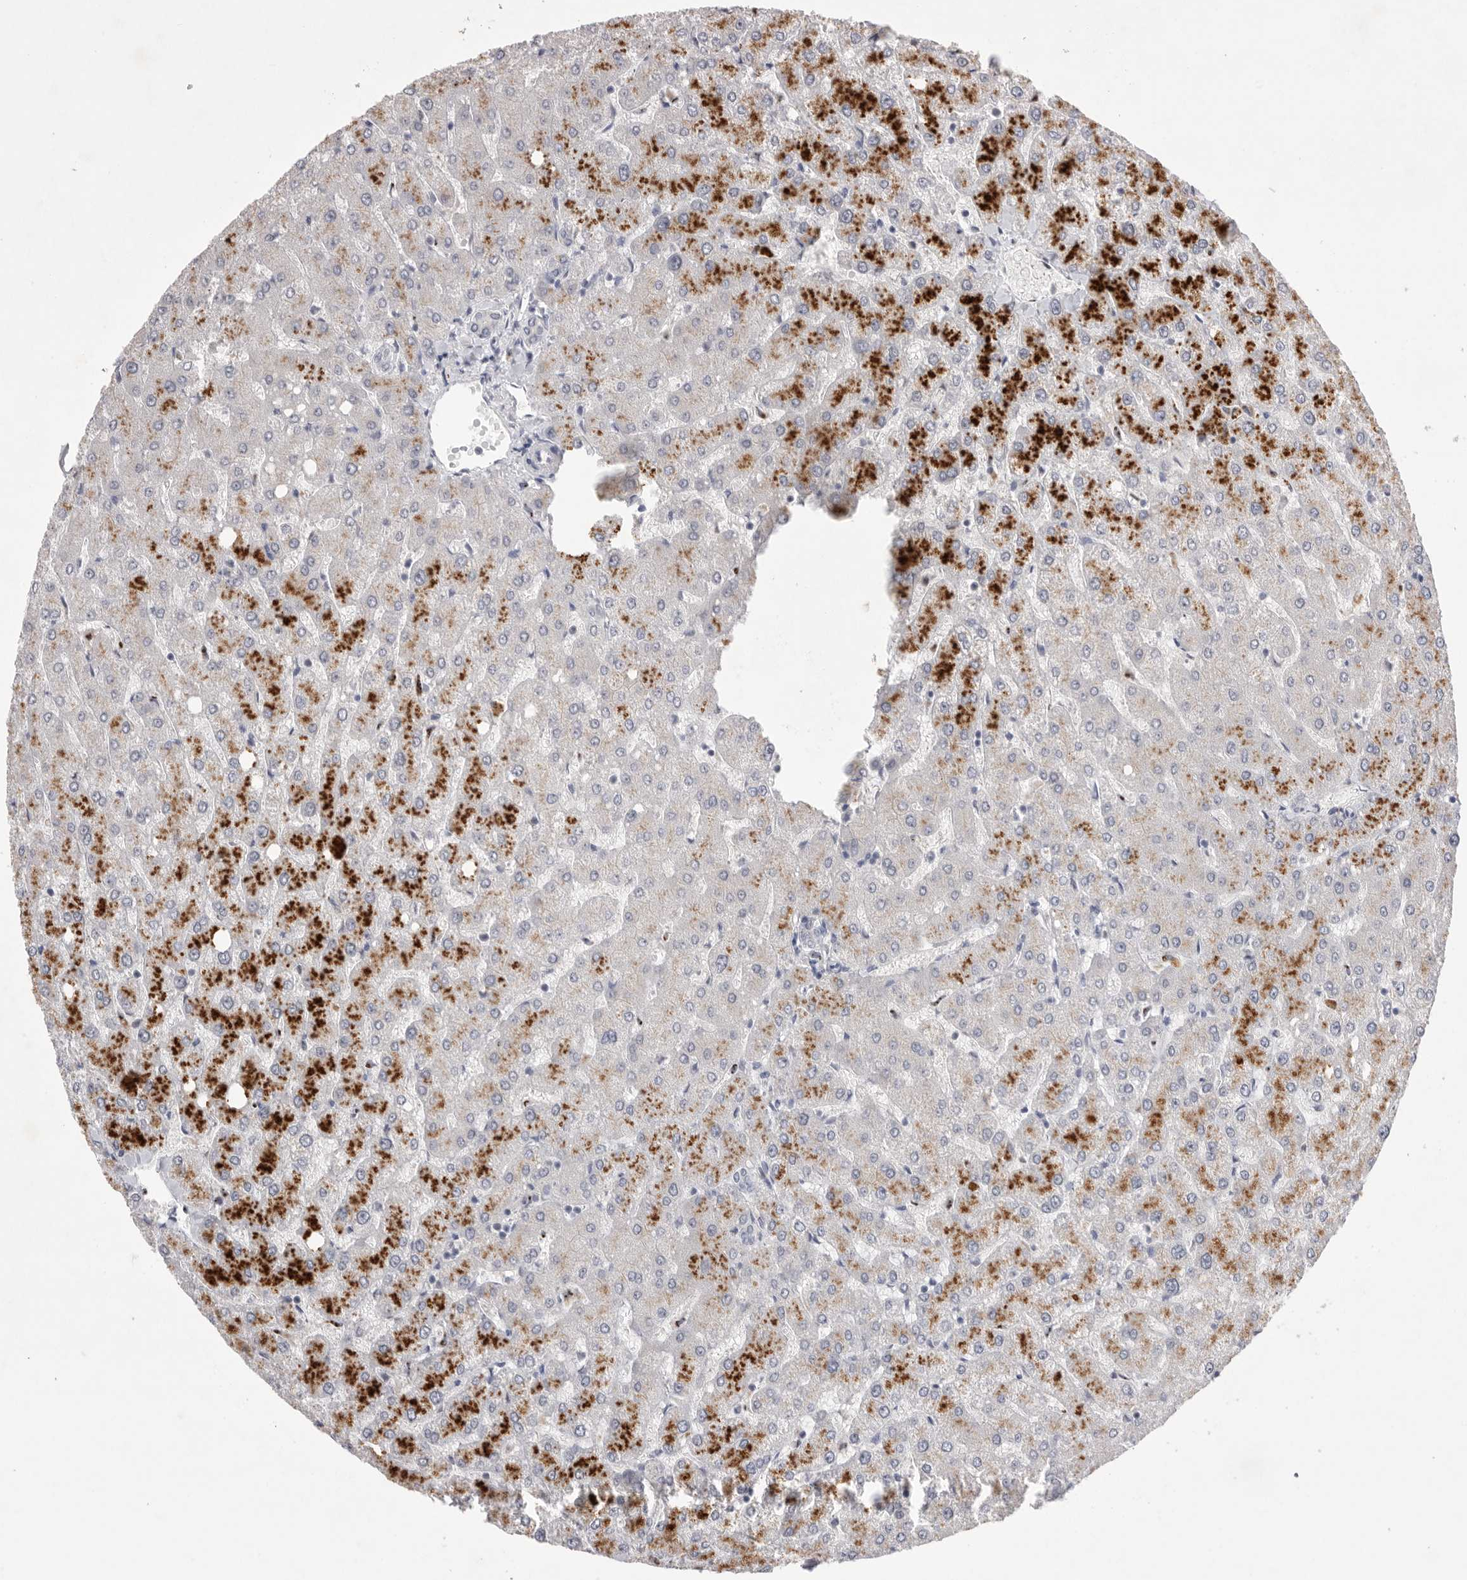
{"staining": {"intensity": "negative", "quantity": "none", "location": "none"}, "tissue": "liver", "cell_type": "Cholangiocytes", "image_type": "normal", "snomed": [{"axis": "morphology", "description": "Normal tissue, NOS"}, {"axis": "topography", "description": "Liver"}], "caption": "This is an immunohistochemistry (IHC) histopathology image of benign liver. There is no staining in cholangiocytes.", "gene": "HUS1", "patient": {"sex": "female", "age": 54}}